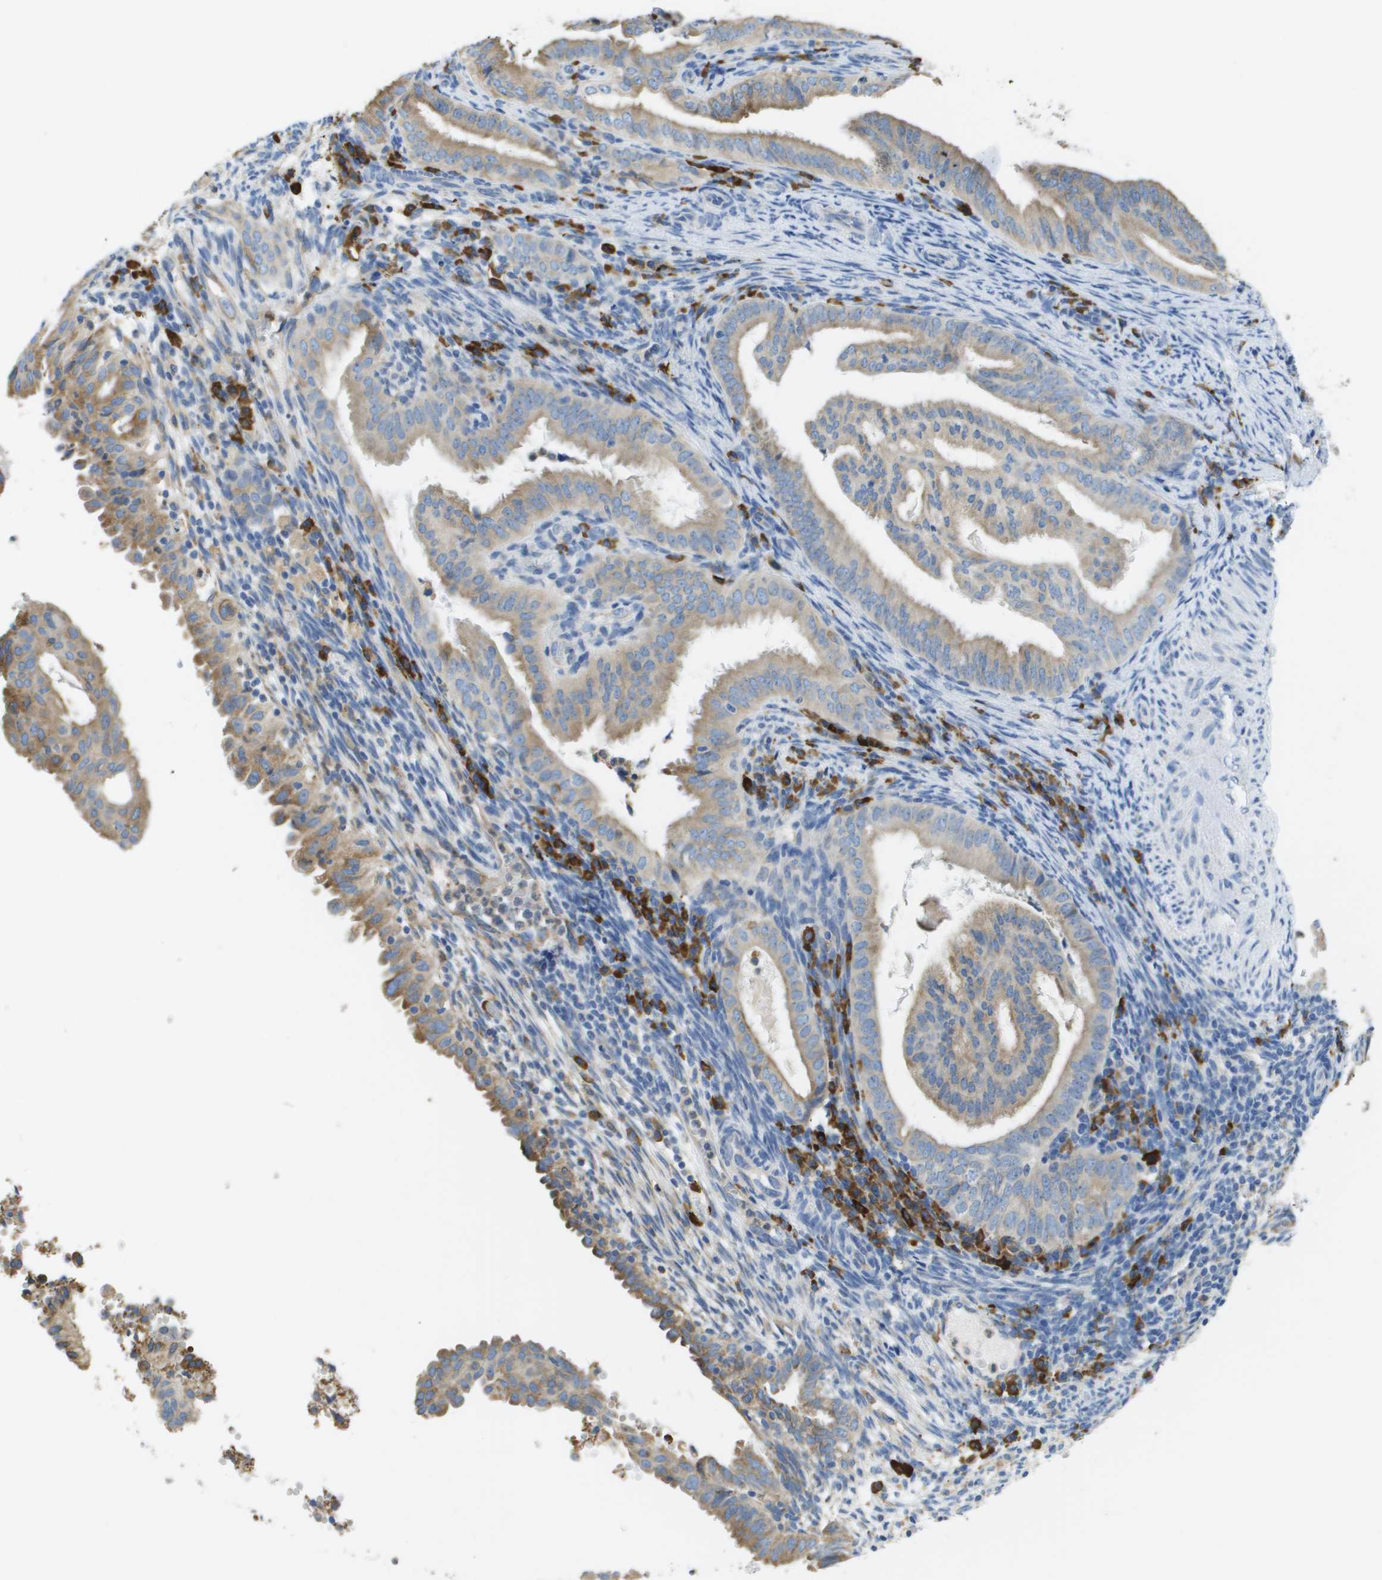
{"staining": {"intensity": "weak", "quantity": ">75%", "location": "cytoplasmic/membranous"}, "tissue": "endometrial cancer", "cell_type": "Tumor cells", "image_type": "cancer", "snomed": [{"axis": "morphology", "description": "Adenocarcinoma, NOS"}, {"axis": "topography", "description": "Endometrium"}], "caption": "An image showing weak cytoplasmic/membranous staining in approximately >75% of tumor cells in adenocarcinoma (endometrial), as visualized by brown immunohistochemical staining.", "gene": "SDR42E1", "patient": {"sex": "female", "age": 58}}